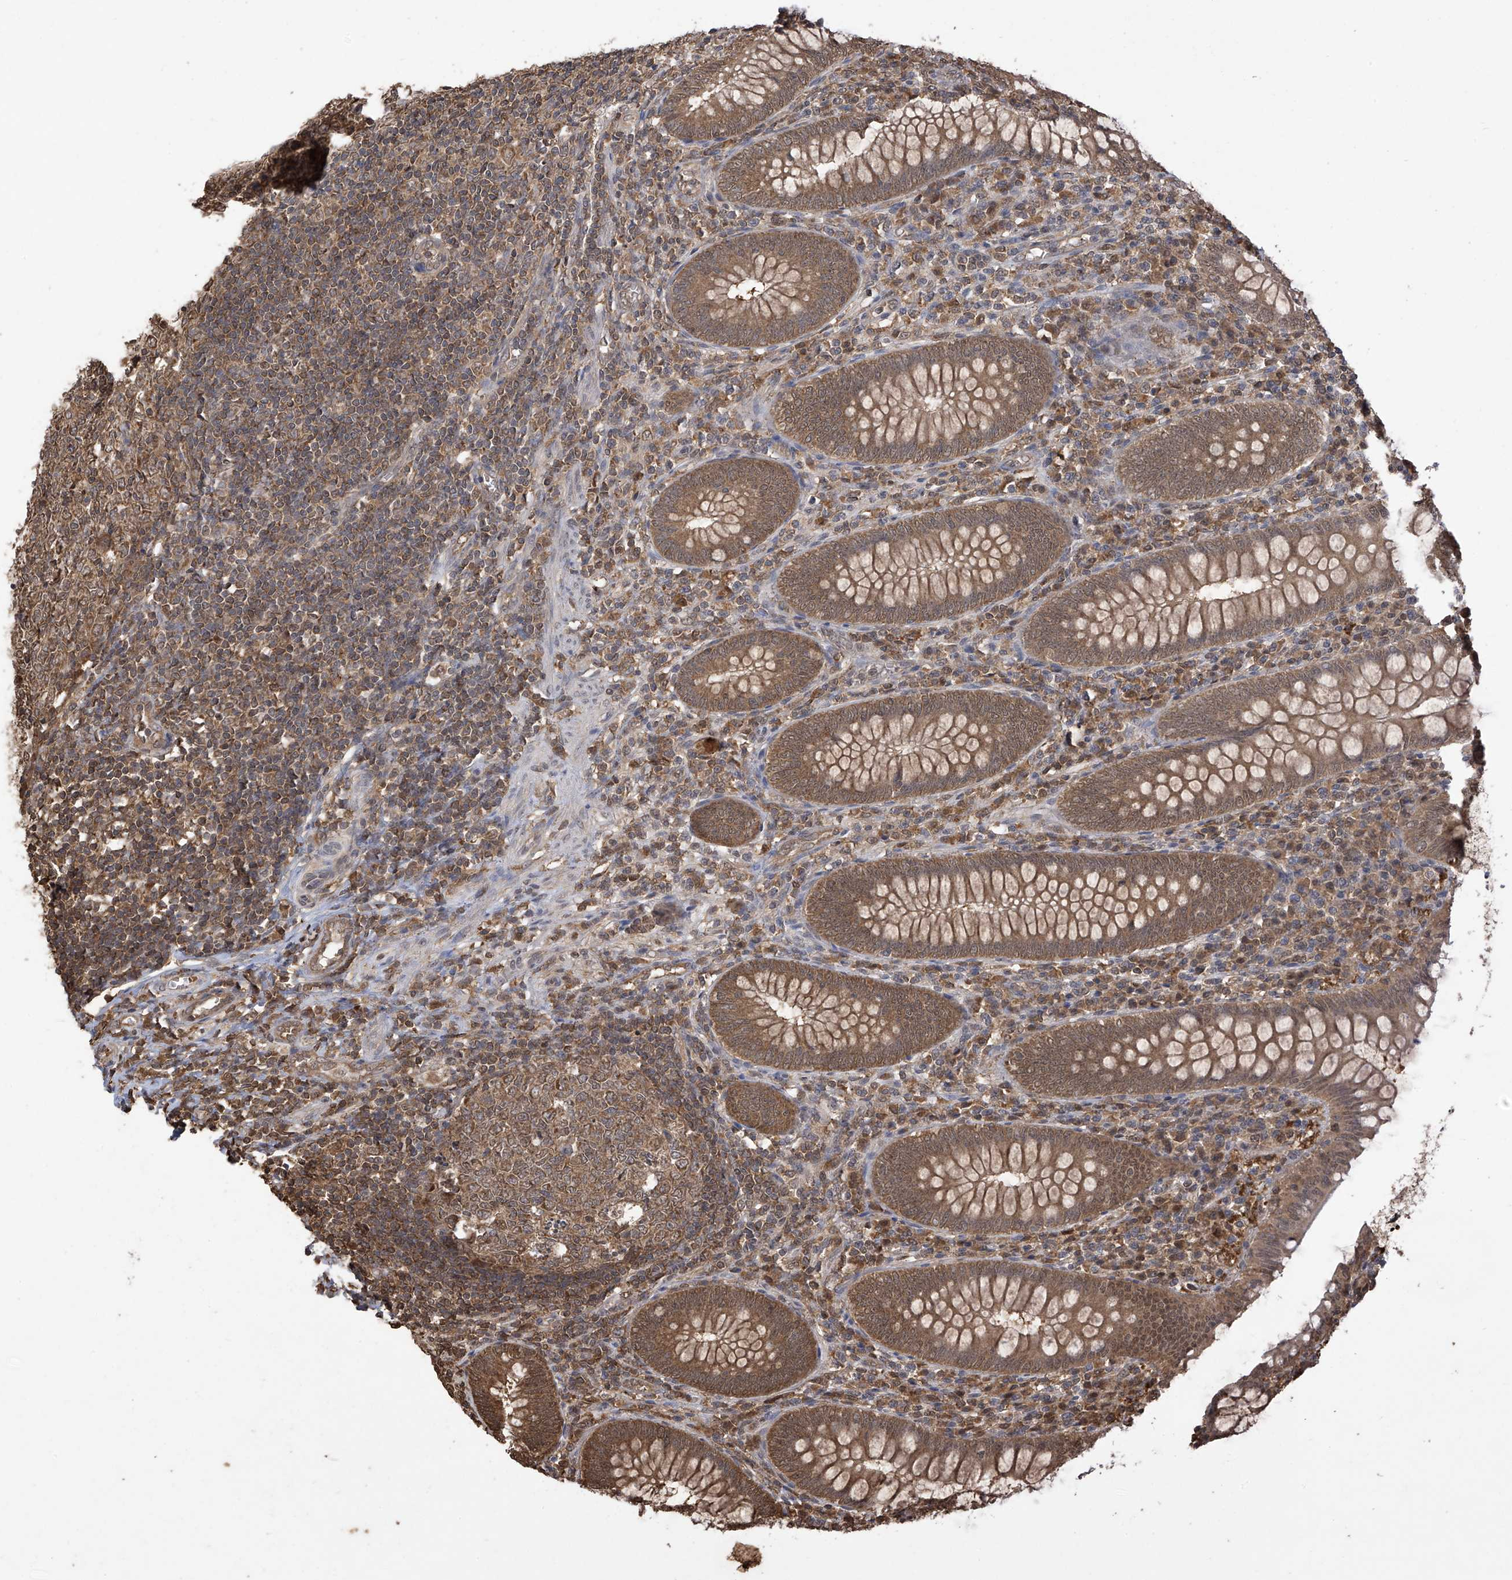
{"staining": {"intensity": "moderate", "quantity": ">75%", "location": "cytoplasmic/membranous"}, "tissue": "appendix", "cell_type": "Glandular cells", "image_type": "normal", "snomed": [{"axis": "morphology", "description": "Normal tissue, NOS"}, {"axis": "topography", "description": "Appendix"}], "caption": "Protein staining by IHC exhibits moderate cytoplasmic/membranous positivity in about >75% of glandular cells in unremarkable appendix.", "gene": "PNPT1", "patient": {"sex": "male", "age": 14}}